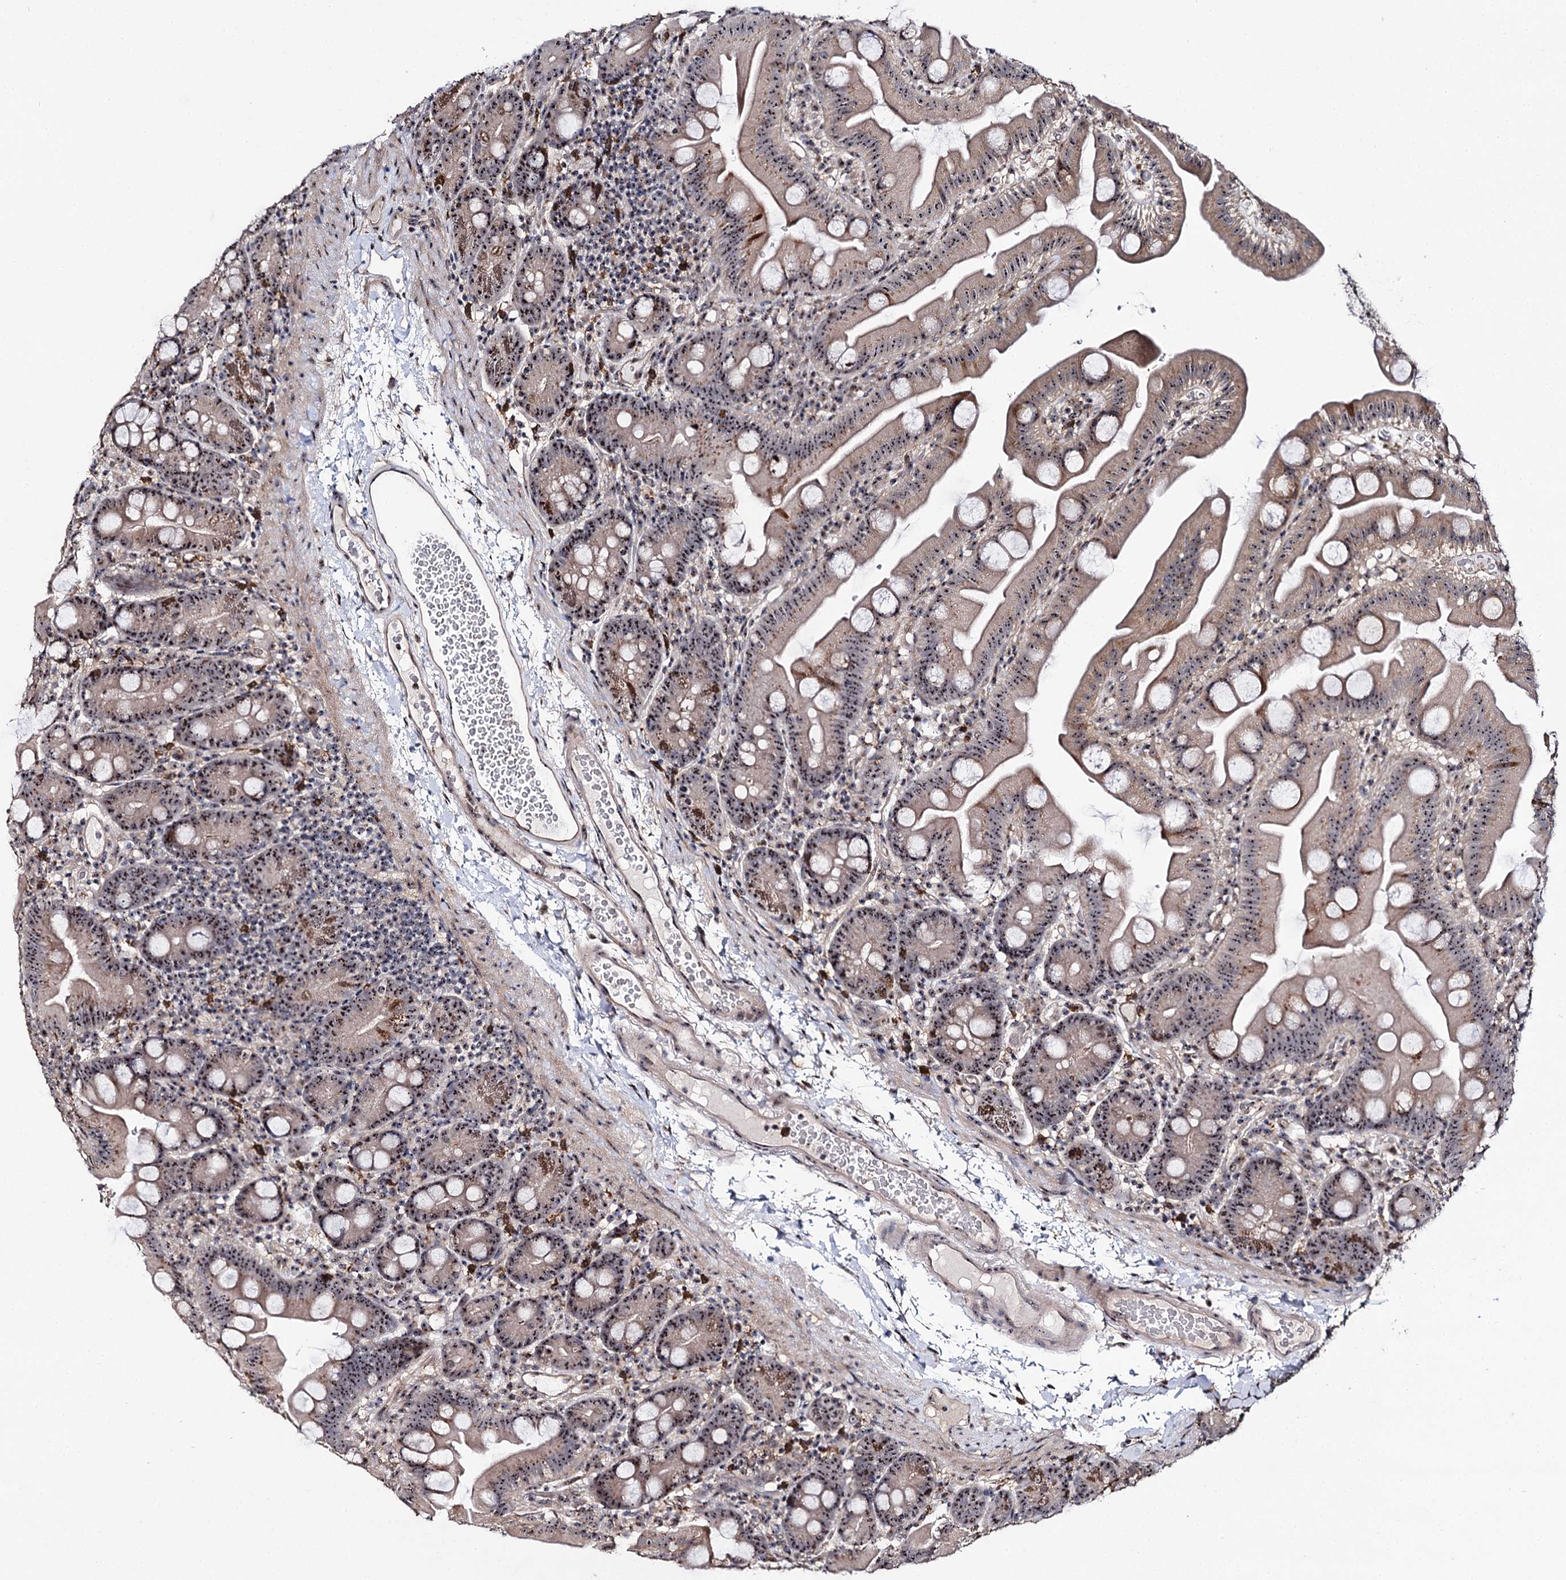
{"staining": {"intensity": "moderate", "quantity": "25%-75%", "location": "nuclear"}, "tissue": "small intestine", "cell_type": "Glandular cells", "image_type": "normal", "snomed": [{"axis": "morphology", "description": "Normal tissue, NOS"}, {"axis": "topography", "description": "Small intestine"}], "caption": "Glandular cells demonstrate medium levels of moderate nuclear staining in about 25%-75% of cells in normal small intestine.", "gene": "SUPT20H", "patient": {"sex": "female", "age": 68}}